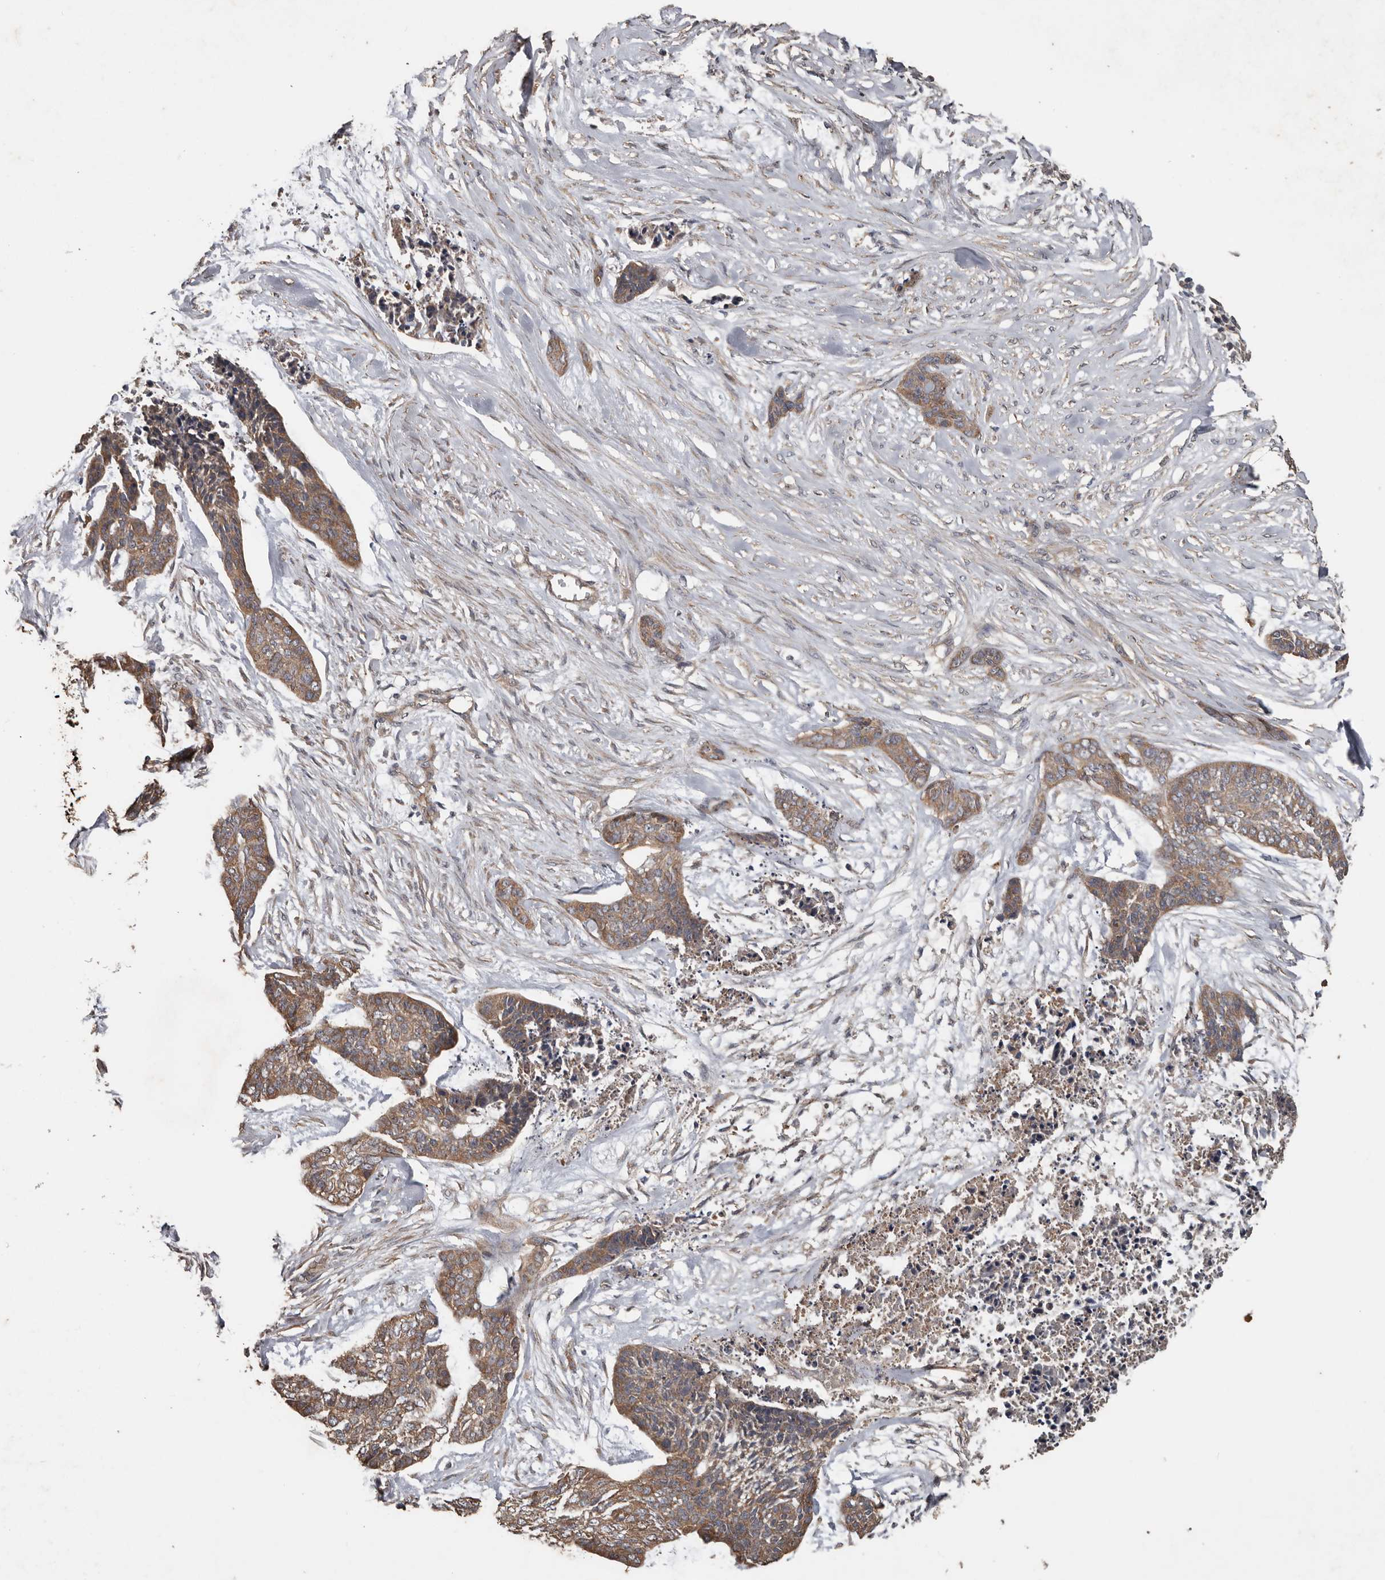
{"staining": {"intensity": "weak", "quantity": ">75%", "location": "cytoplasmic/membranous"}, "tissue": "skin cancer", "cell_type": "Tumor cells", "image_type": "cancer", "snomed": [{"axis": "morphology", "description": "Basal cell carcinoma"}, {"axis": "topography", "description": "Skin"}], "caption": "Skin cancer was stained to show a protein in brown. There is low levels of weak cytoplasmic/membranous staining in approximately >75% of tumor cells.", "gene": "HYAL4", "patient": {"sex": "female", "age": 64}}